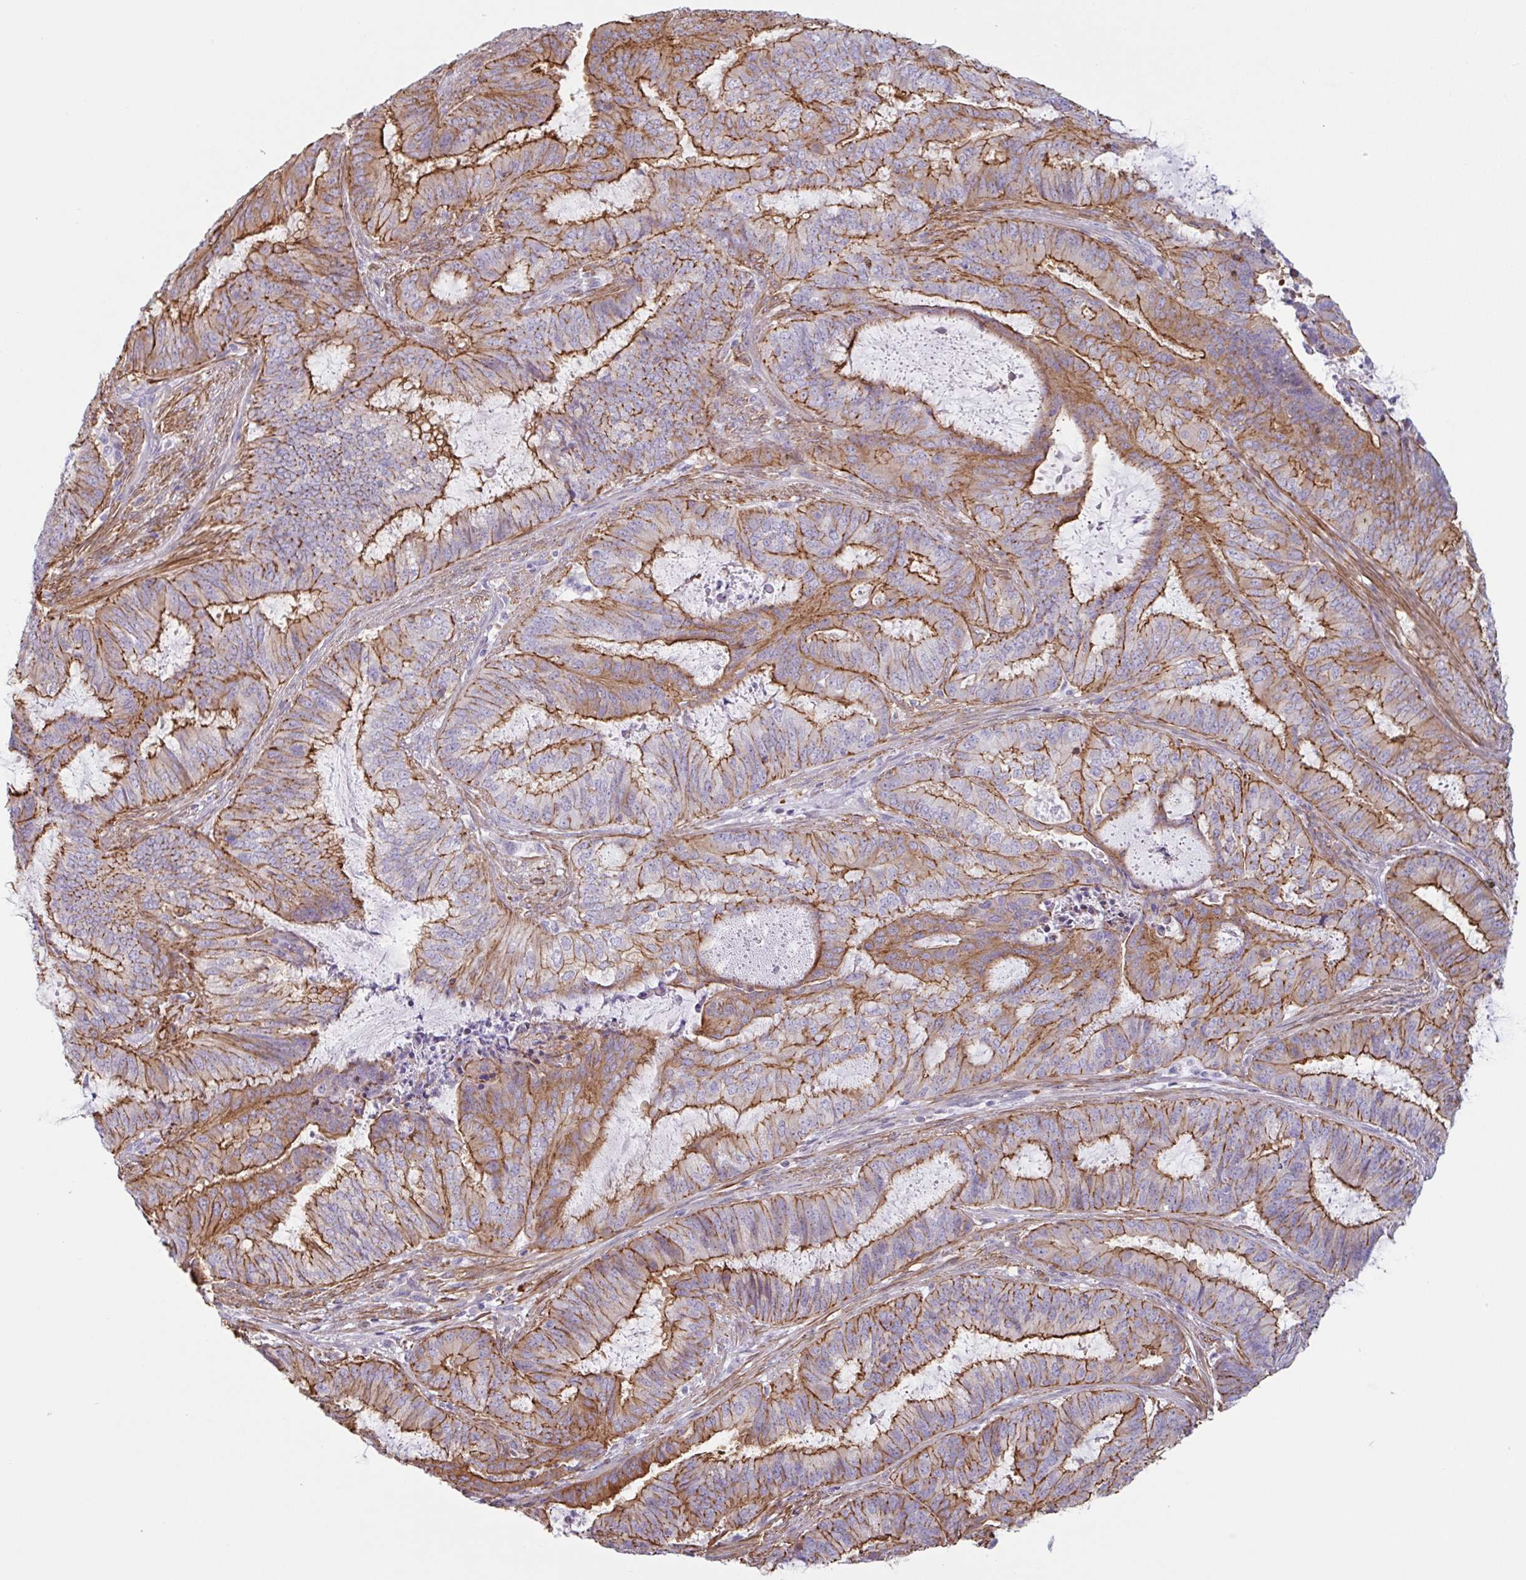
{"staining": {"intensity": "strong", "quantity": ">75%", "location": "cytoplasmic/membranous"}, "tissue": "endometrial cancer", "cell_type": "Tumor cells", "image_type": "cancer", "snomed": [{"axis": "morphology", "description": "Adenocarcinoma, NOS"}, {"axis": "topography", "description": "Endometrium"}], "caption": "Immunohistochemical staining of human endometrial cancer demonstrates high levels of strong cytoplasmic/membranous protein staining in approximately >75% of tumor cells.", "gene": "MYH10", "patient": {"sex": "female", "age": 51}}